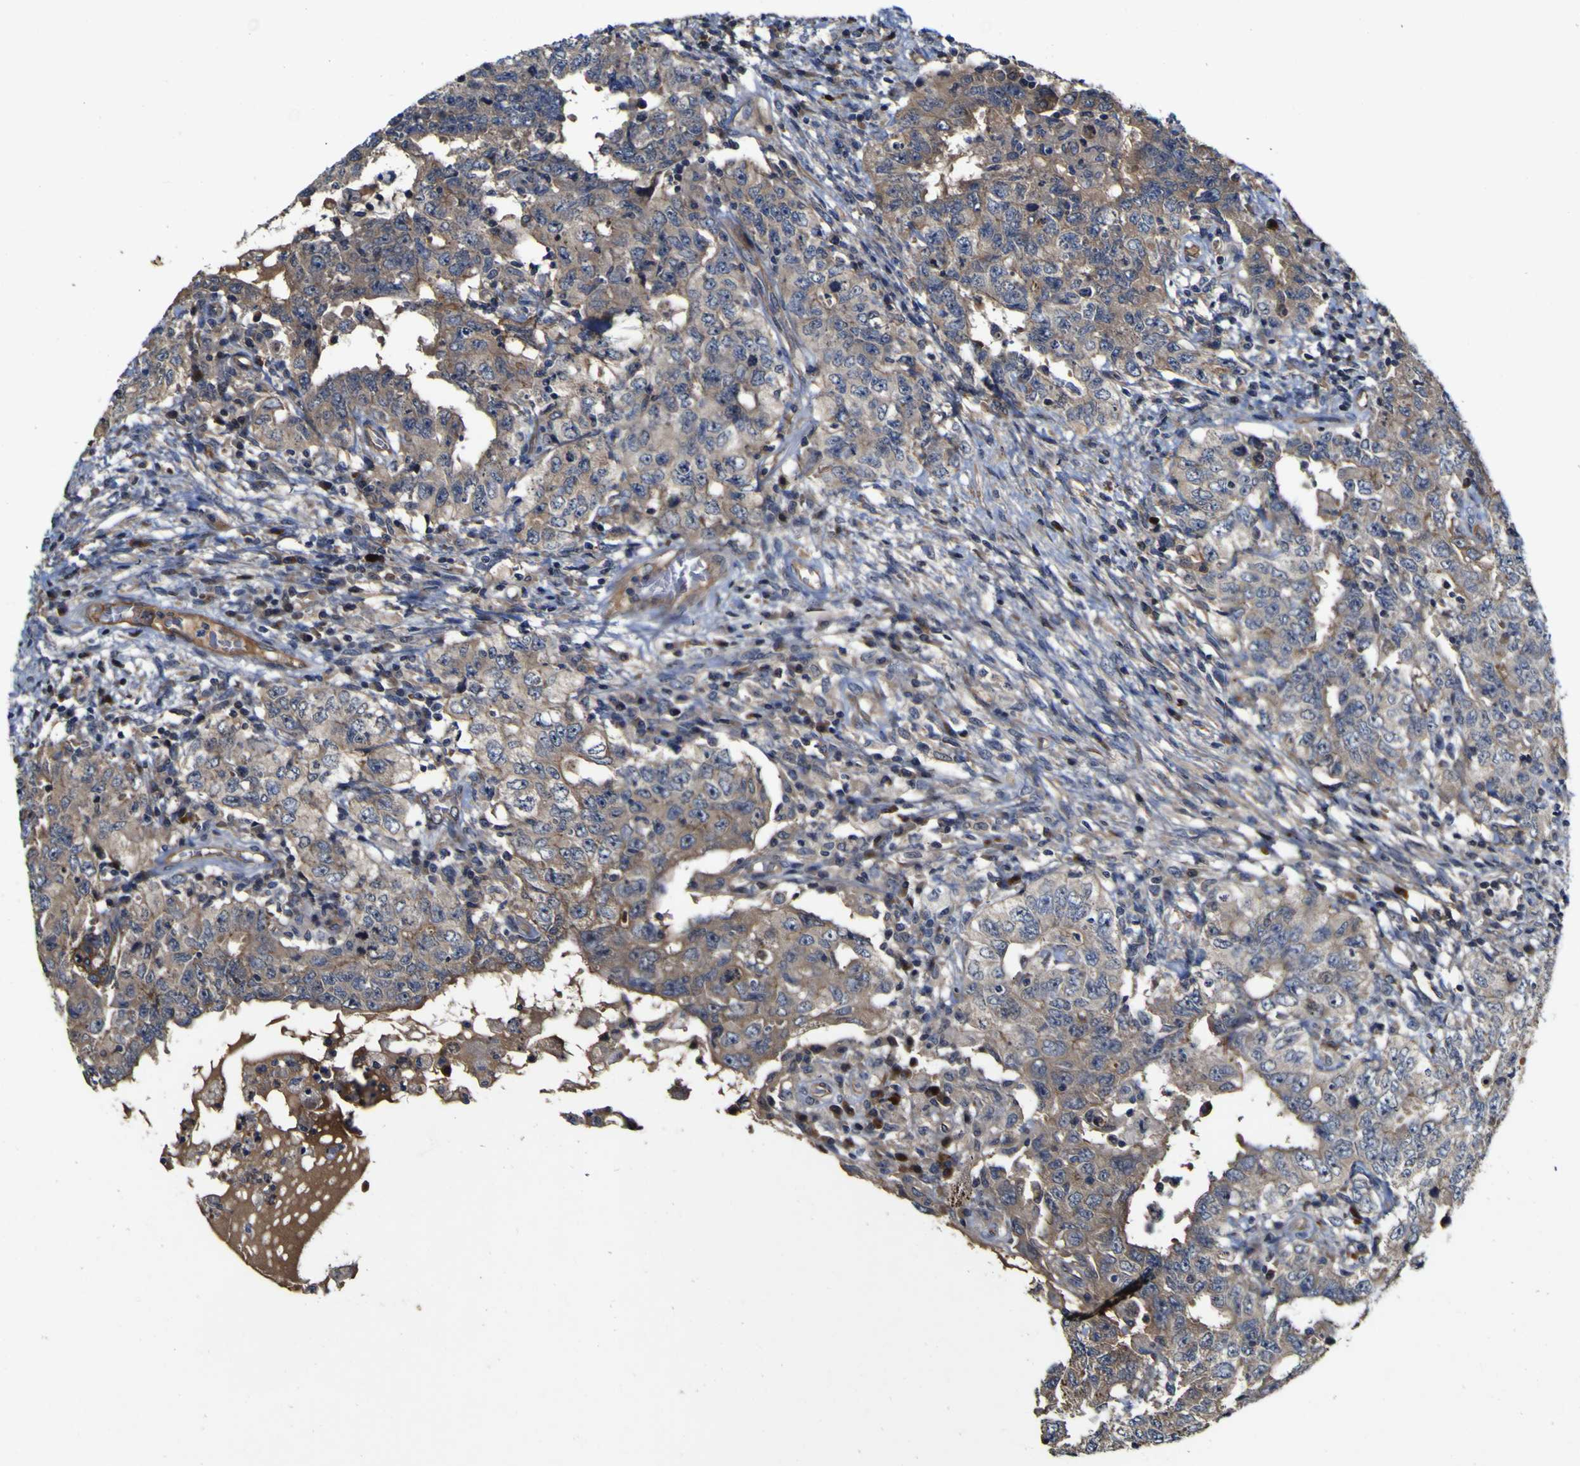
{"staining": {"intensity": "moderate", "quantity": "25%-75%", "location": "cytoplasmic/membranous"}, "tissue": "testis cancer", "cell_type": "Tumor cells", "image_type": "cancer", "snomed": [{"axis": "morphology", "description": "Carcinoma, Embryonal, NOS"}, {"axis": "topography", "description": "Testis"}], "caption": "Protein staining of testis embryonal carcinoma tissue exhibits moderate cytoplasmic/membranous staining in about 25%-75% of tumor cells.", "gene": "CCL2", "patient": {"sex": "male", "age": 26}}